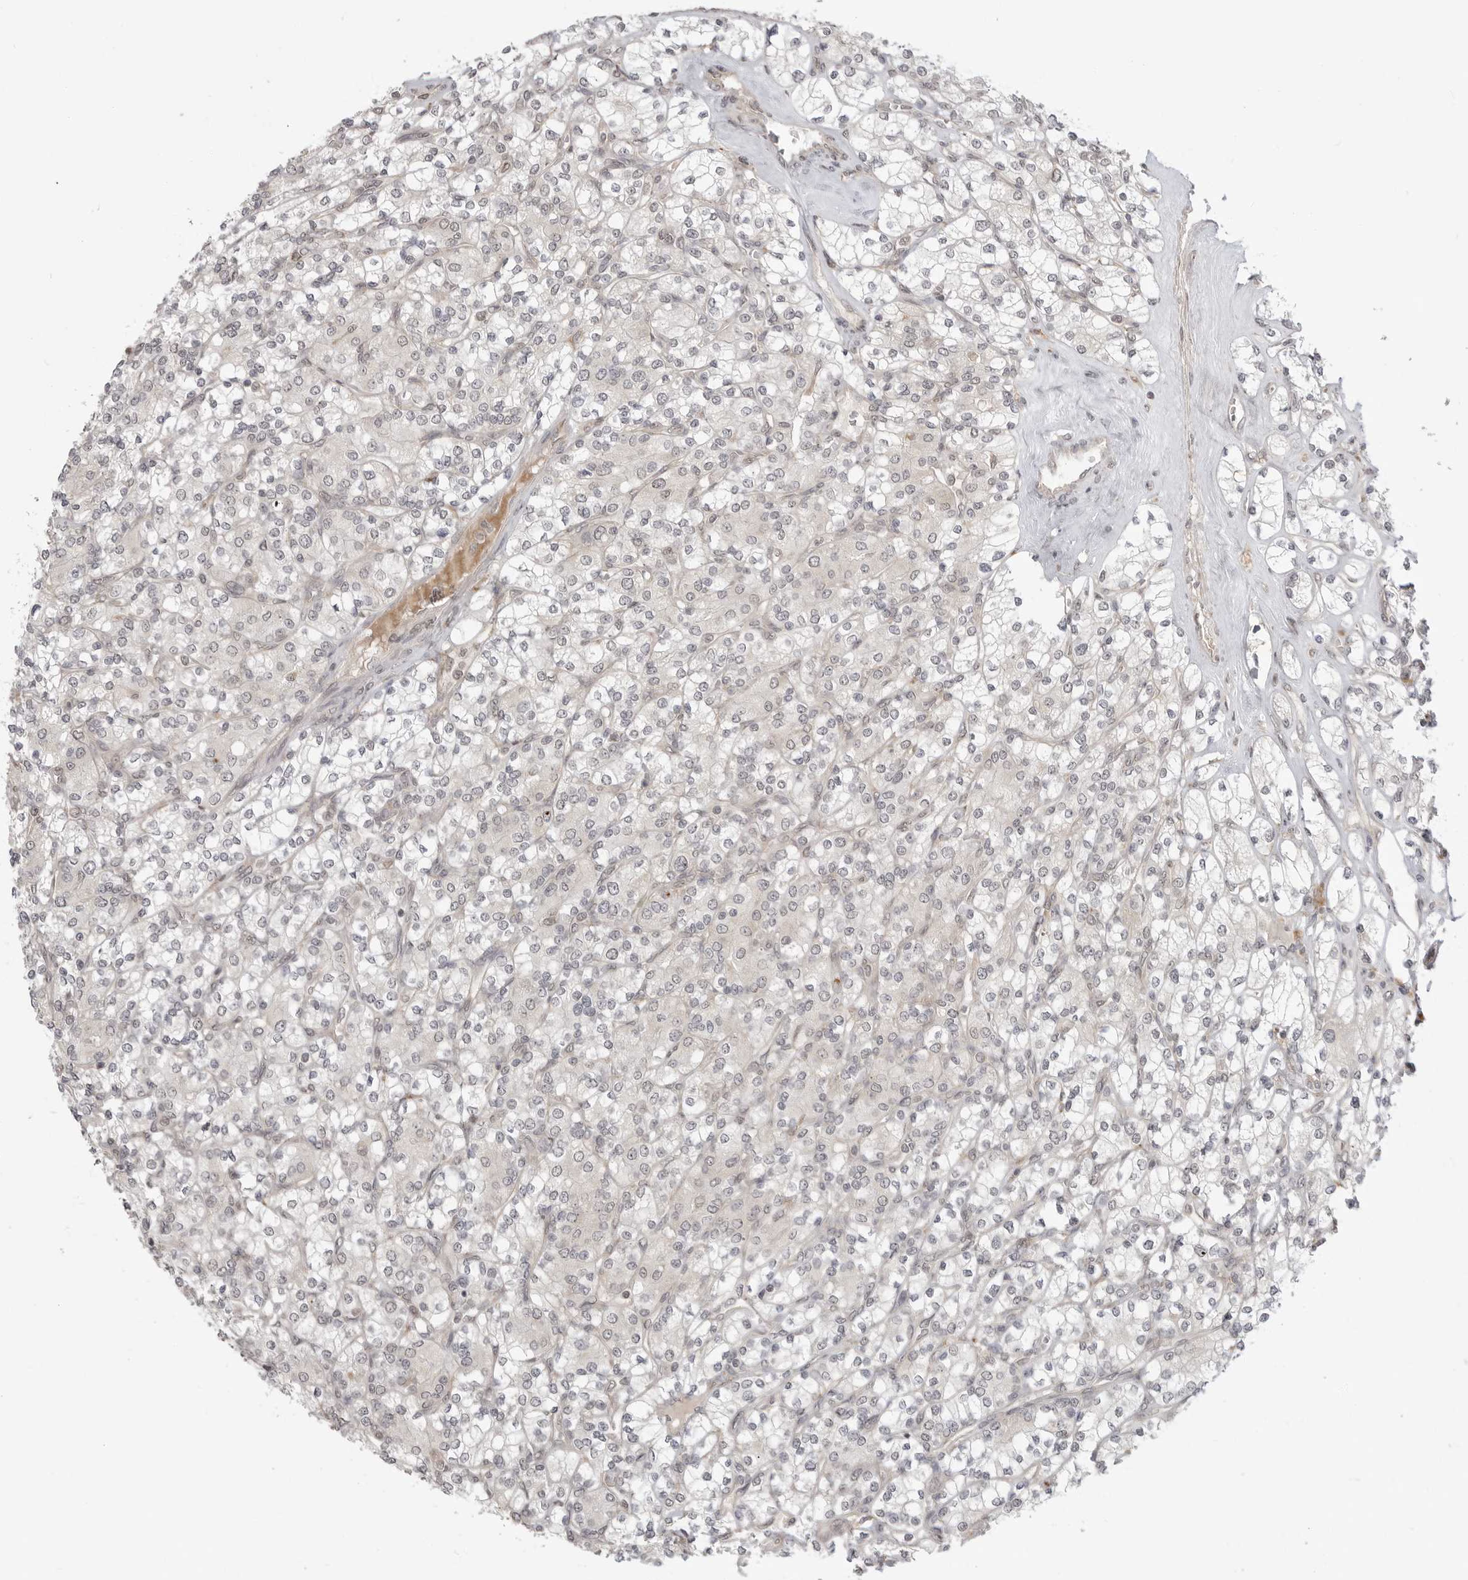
{"staining": {"intensity": "negative", "quantity": "none", "location": "none"}, "tissue": "renal cancer", "cell_type": "Tumor cells", "image_type": "cancer", "snomed": [{"axis": "morphology", "description": "Adenocarcinoma, NOS"}, {"axis": "topography", "description": "Kidney"}], "caption": "DAB immunohistochemical staining of renal adenocarcinoma reveals no significant expression in tumor cells.", "gene": "KALRN", "patient": {"sex": "male", "age": 77}}